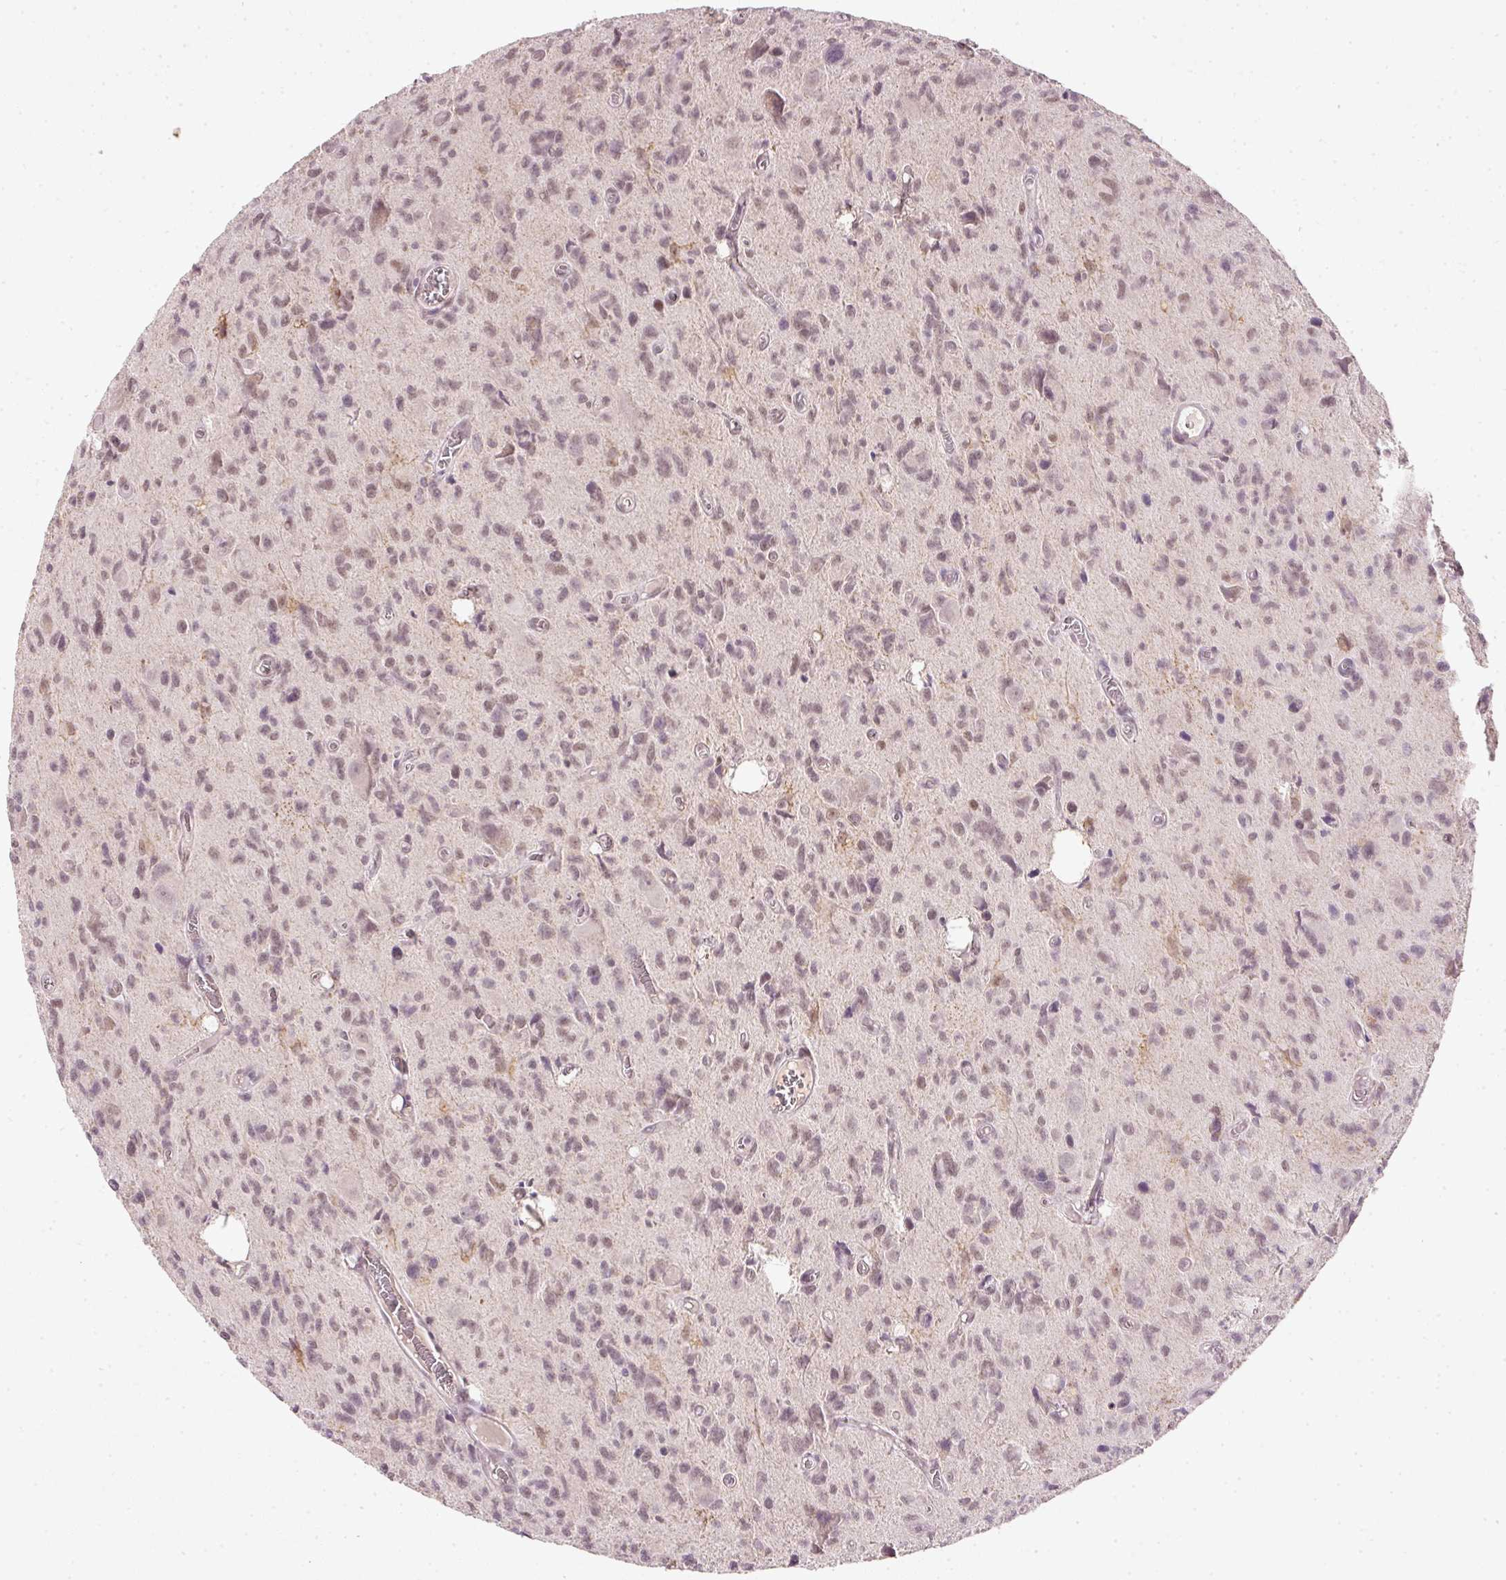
{"staining": {"intensity": "weak", "quantity": "25%-75%", "location": "nuclear"}, "tissue": "glioma", "cell_type": "Tumor cells", "image_type": "cancer", "snomed": [{"axis": "morphology", "description": "Glioma, malignant, High grade"}, {"axis": "topography", "description": "Brain"}], "caption": "This is a micrograph of immunohistochemistry (IHC) staining of high-grade glioma (malignant), which shows weak positivity in the nuclear of tumor cells.", "gene": "FSTL3", "patient": {"sex": "male", "age": 76}}